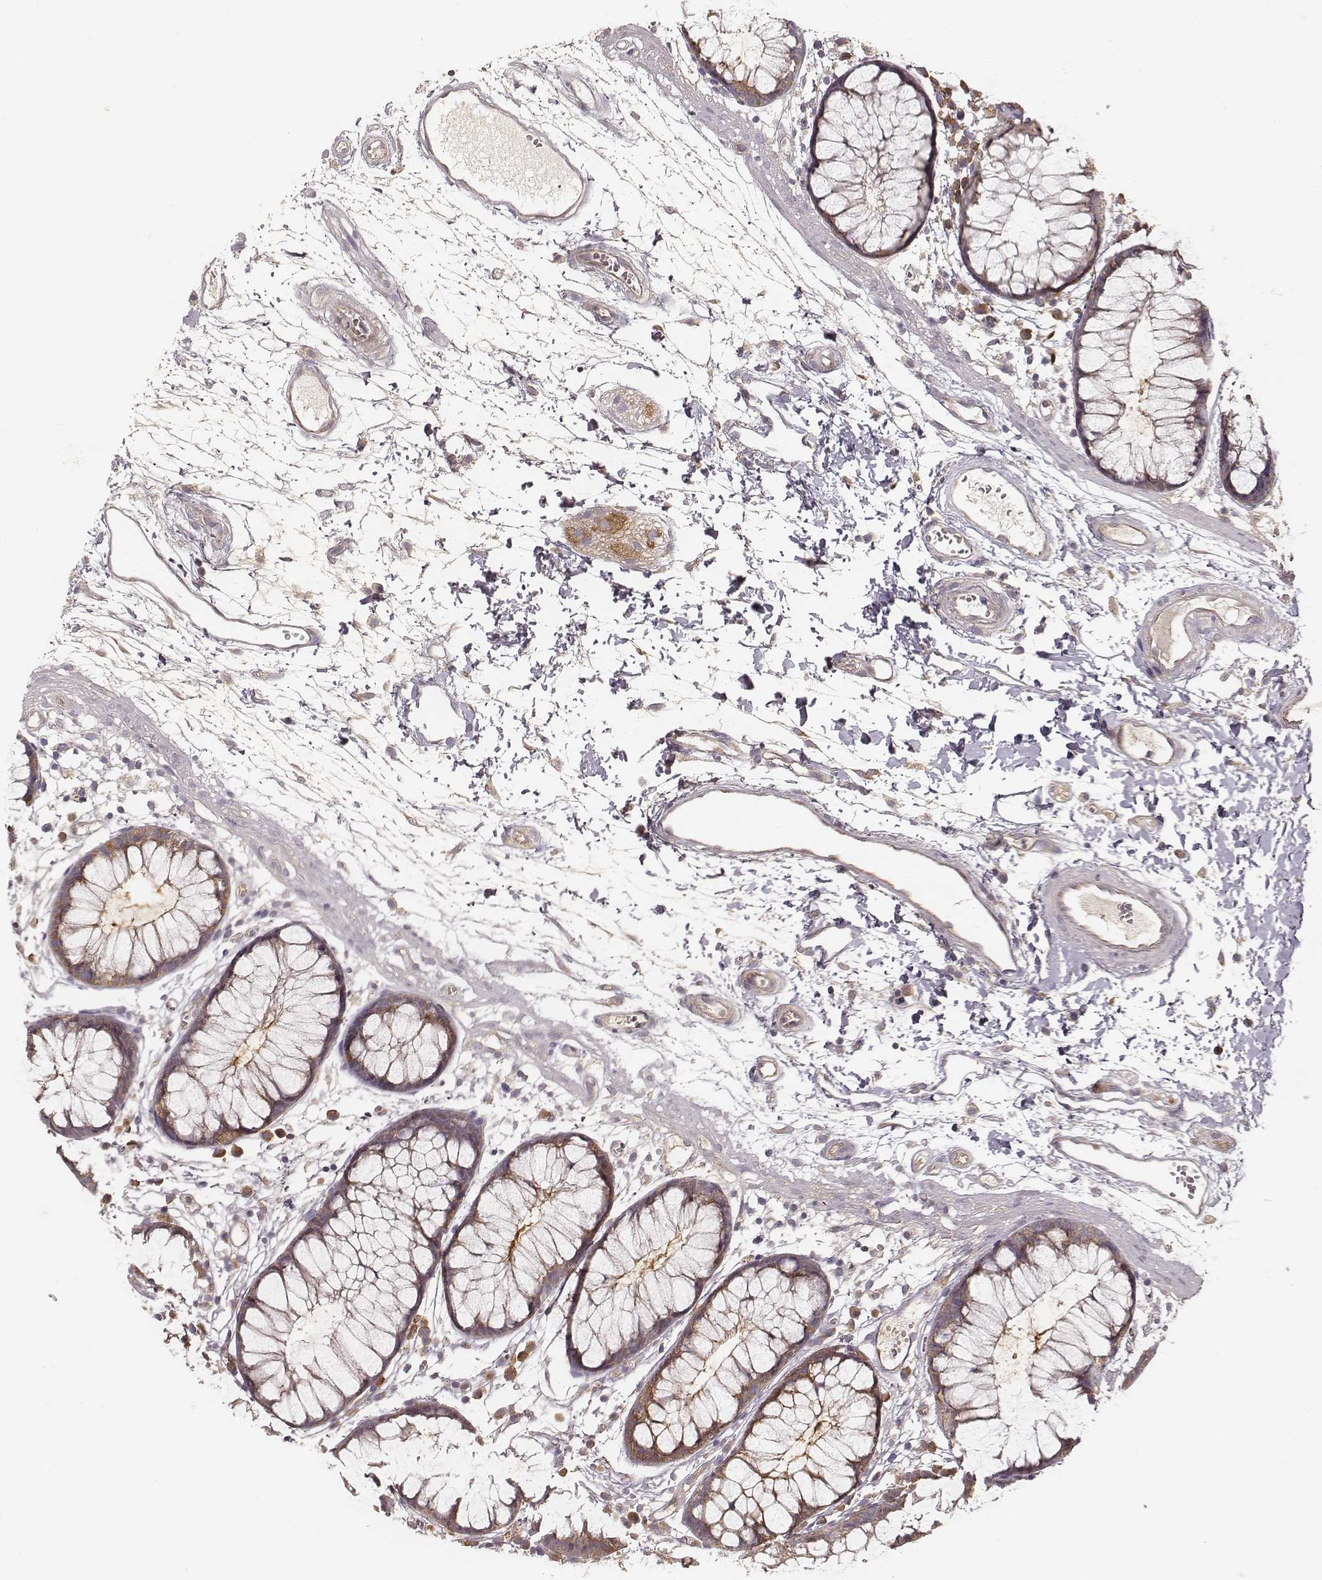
{"staining": {"intensity": "negative", "quantity": "none", "location": "none"}, "tissue": "colon", "cell_type": "Endothelial cells", "image_type": "normal", "snomed": [{"axis": "morphology", "description": "Normal tissue, NOS"}, {"axis": "morphology", "description": "Adenocarcinoma, NOS"}, {"axis": "topography", "description": "Colon"}], "caption": "Immunohistochemical staining of normal human colon reveals no significant staining in endothelial cells. (DAB immunohistochemistry with hematoxylin counter stain).", "gene": "CARS1", "patient": {"sex": "male", "age": 65}}